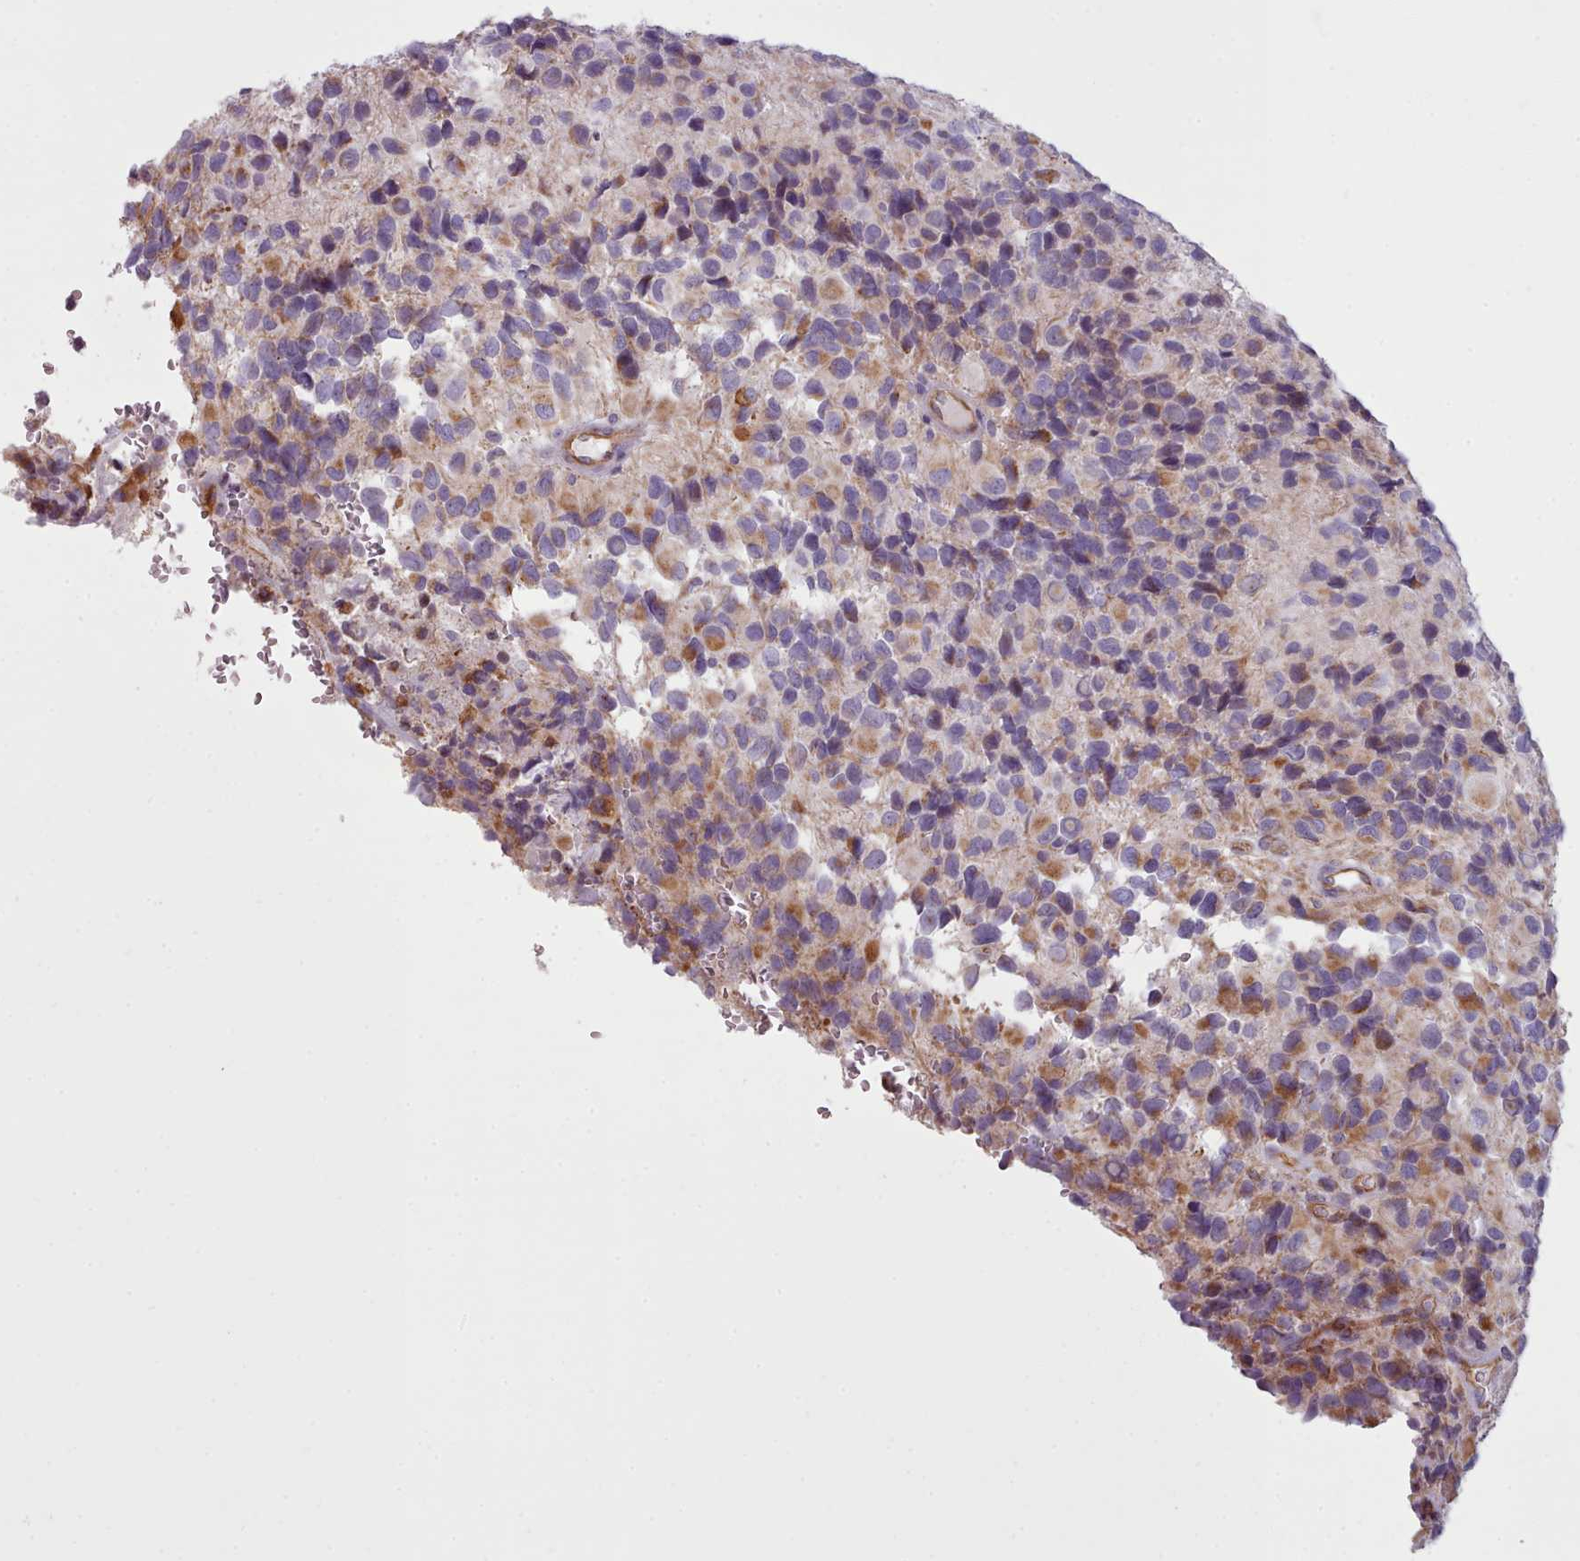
{"staining": {"intensity": "moderate", "quantity": ">75%", "location": "cytoplasmic/membranous"}, "tissue": "glioma", "cell_type": "Tumor cells", "image_type": "cancer", "snomed": [{"axis": "morphology", "description": "Glioma, malignant, High grade"}, {"axis": "topography", "description": "Brain"}], "caption": "Glioma was stained to show a protein in brown. There is medium levels of moderate cytoplasmic/membranous expression in about >75% of tumor cells.", "gene": "SLC52A3", "patient": {"sex": "male", "age": 77}}